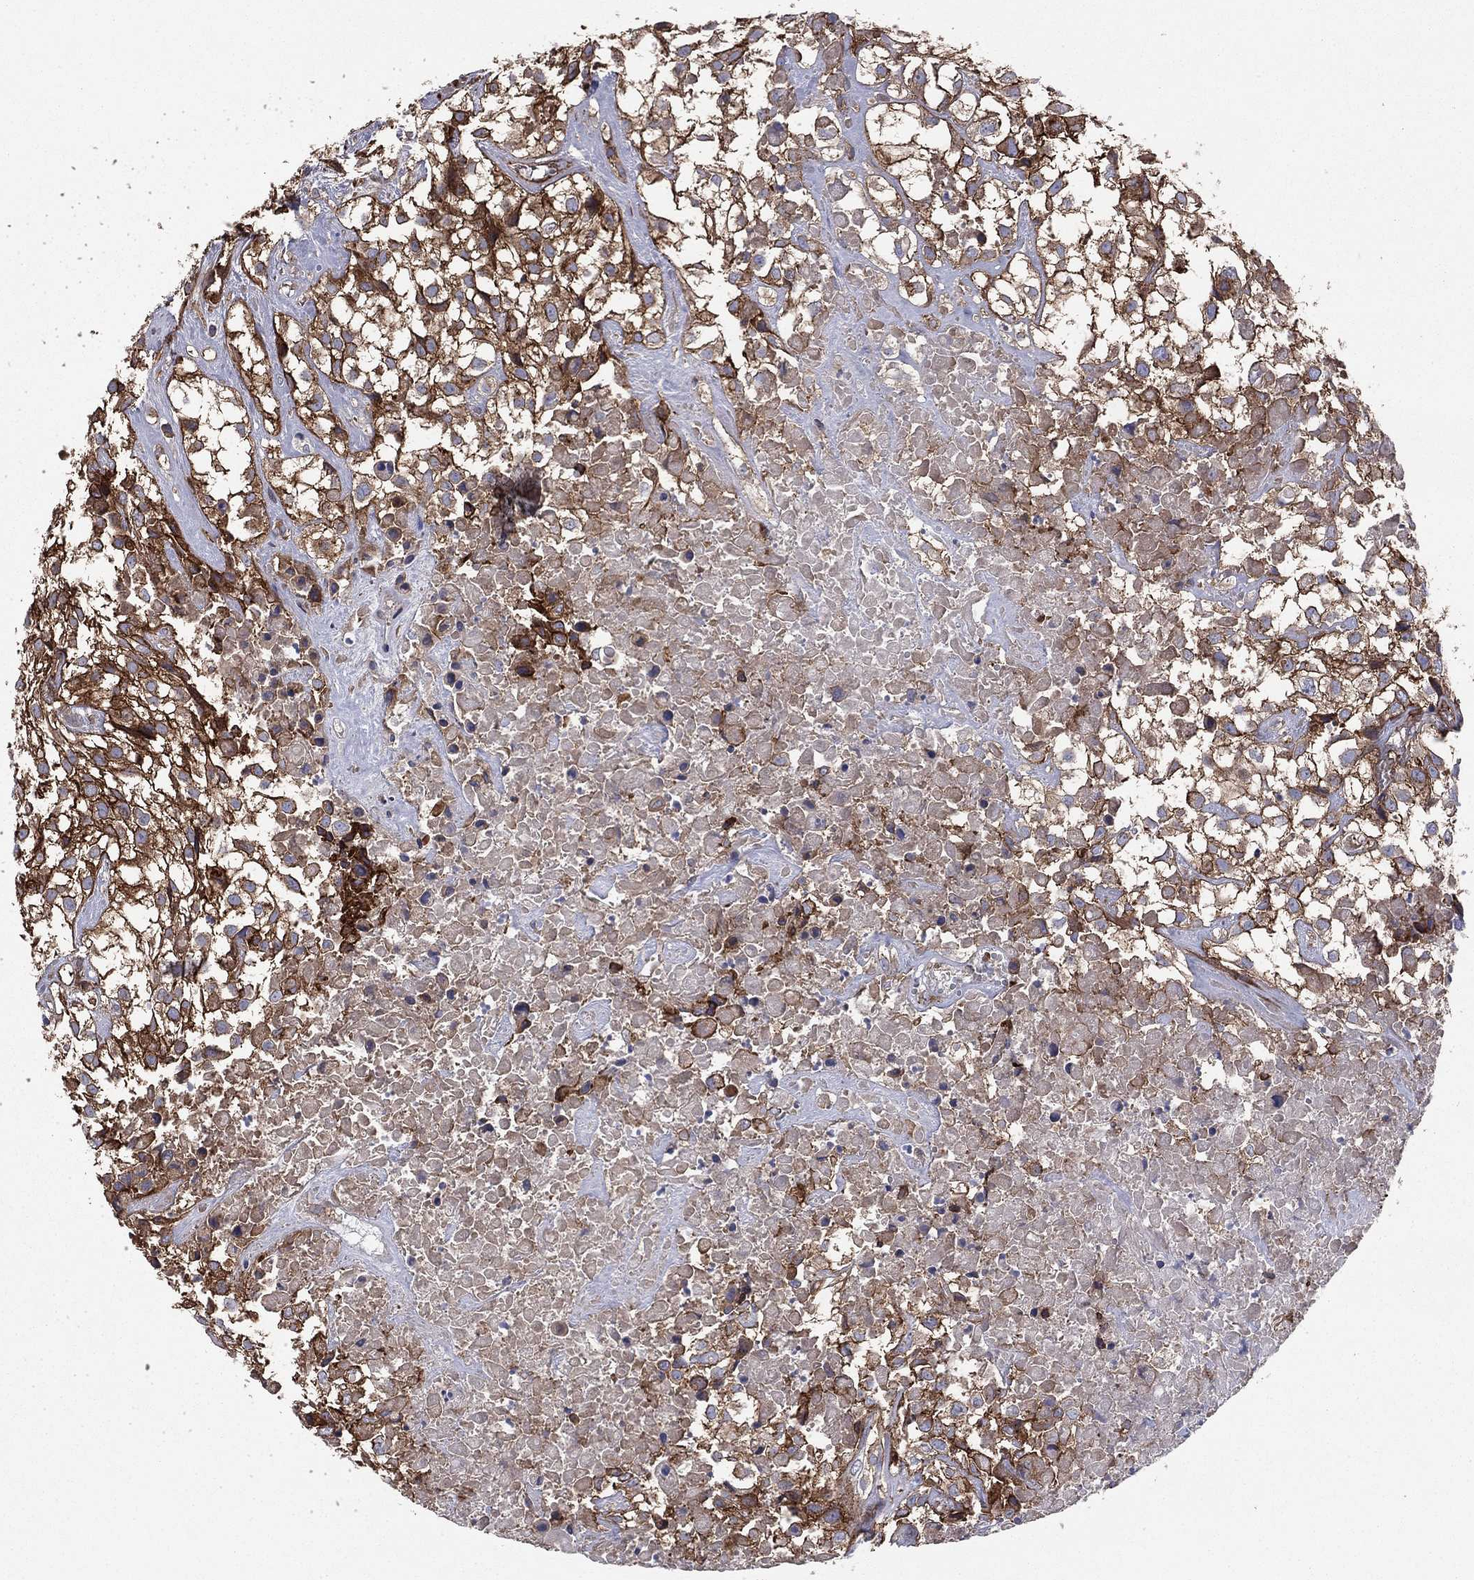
{"staining": {"intensity": "strong", "quantity": ">75%", "location": "cytoplasmic/membranous"}, "tissue": "urothelial cancer", "cell_type": "Tumor cells", "image_type": "cancer", "snomed": [{"axis": "morphology", "description": "Urothelial carcinoma, High grade"}, {"axis": "topography", "description": "Urinary bladder"}], "caption": "This image exhibits immunohistochemistry staining of human urothelial carcinoma (high-grade), with high strong cytoplasmic/membranous expression in about >75% of tumor cells.", "gene": "EHBP1L1", "patient": {"sex": "male", "age": 56}}